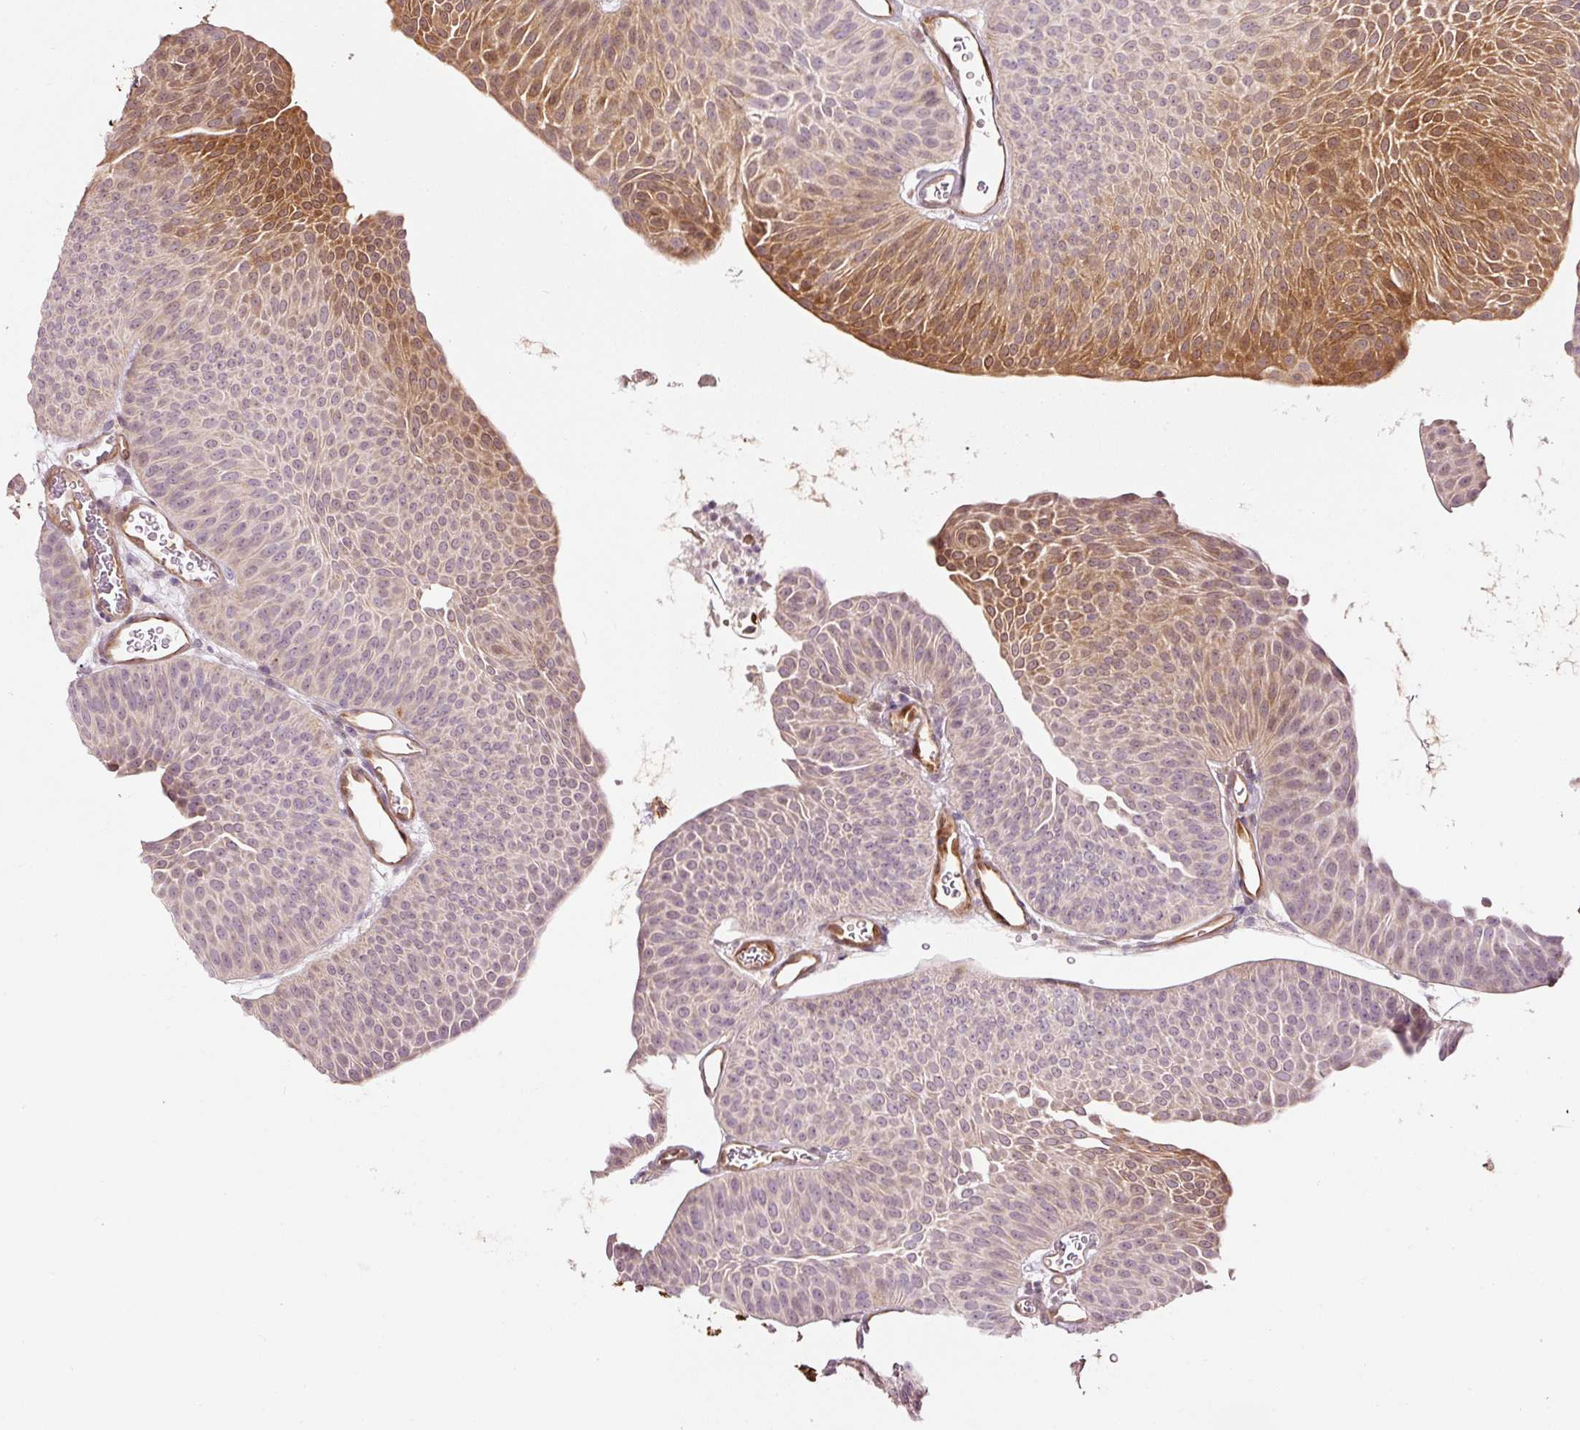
{"staining": {"intensity": "moderate", "quantity": "25%-75%", "location": "cytoplasmic/membranous,nuclear"}, "tissue": "urothelial cancer", "cell_type": "Tumor cells", "image_type": "cancer", "snomed": [{"axis": "morphology", "description": "Urothelial carcinoma, Low grade"}, {"axis": "topography", "description": "Urinary bladder"}], "caption": "High-magnification brightfield microscopy of low-grade urothelial carcinoma stained with DAB (3,3'-diaminobenzidine) (brown) and counterstained with hematoxylin (blue). tumor cells exhibit moderate cytoplasmic/membranous and nuclear staining is present in approximately25%-75% of cells.", "gene": "FBXL14", "patient": {"sex": "female", "age": 60}}